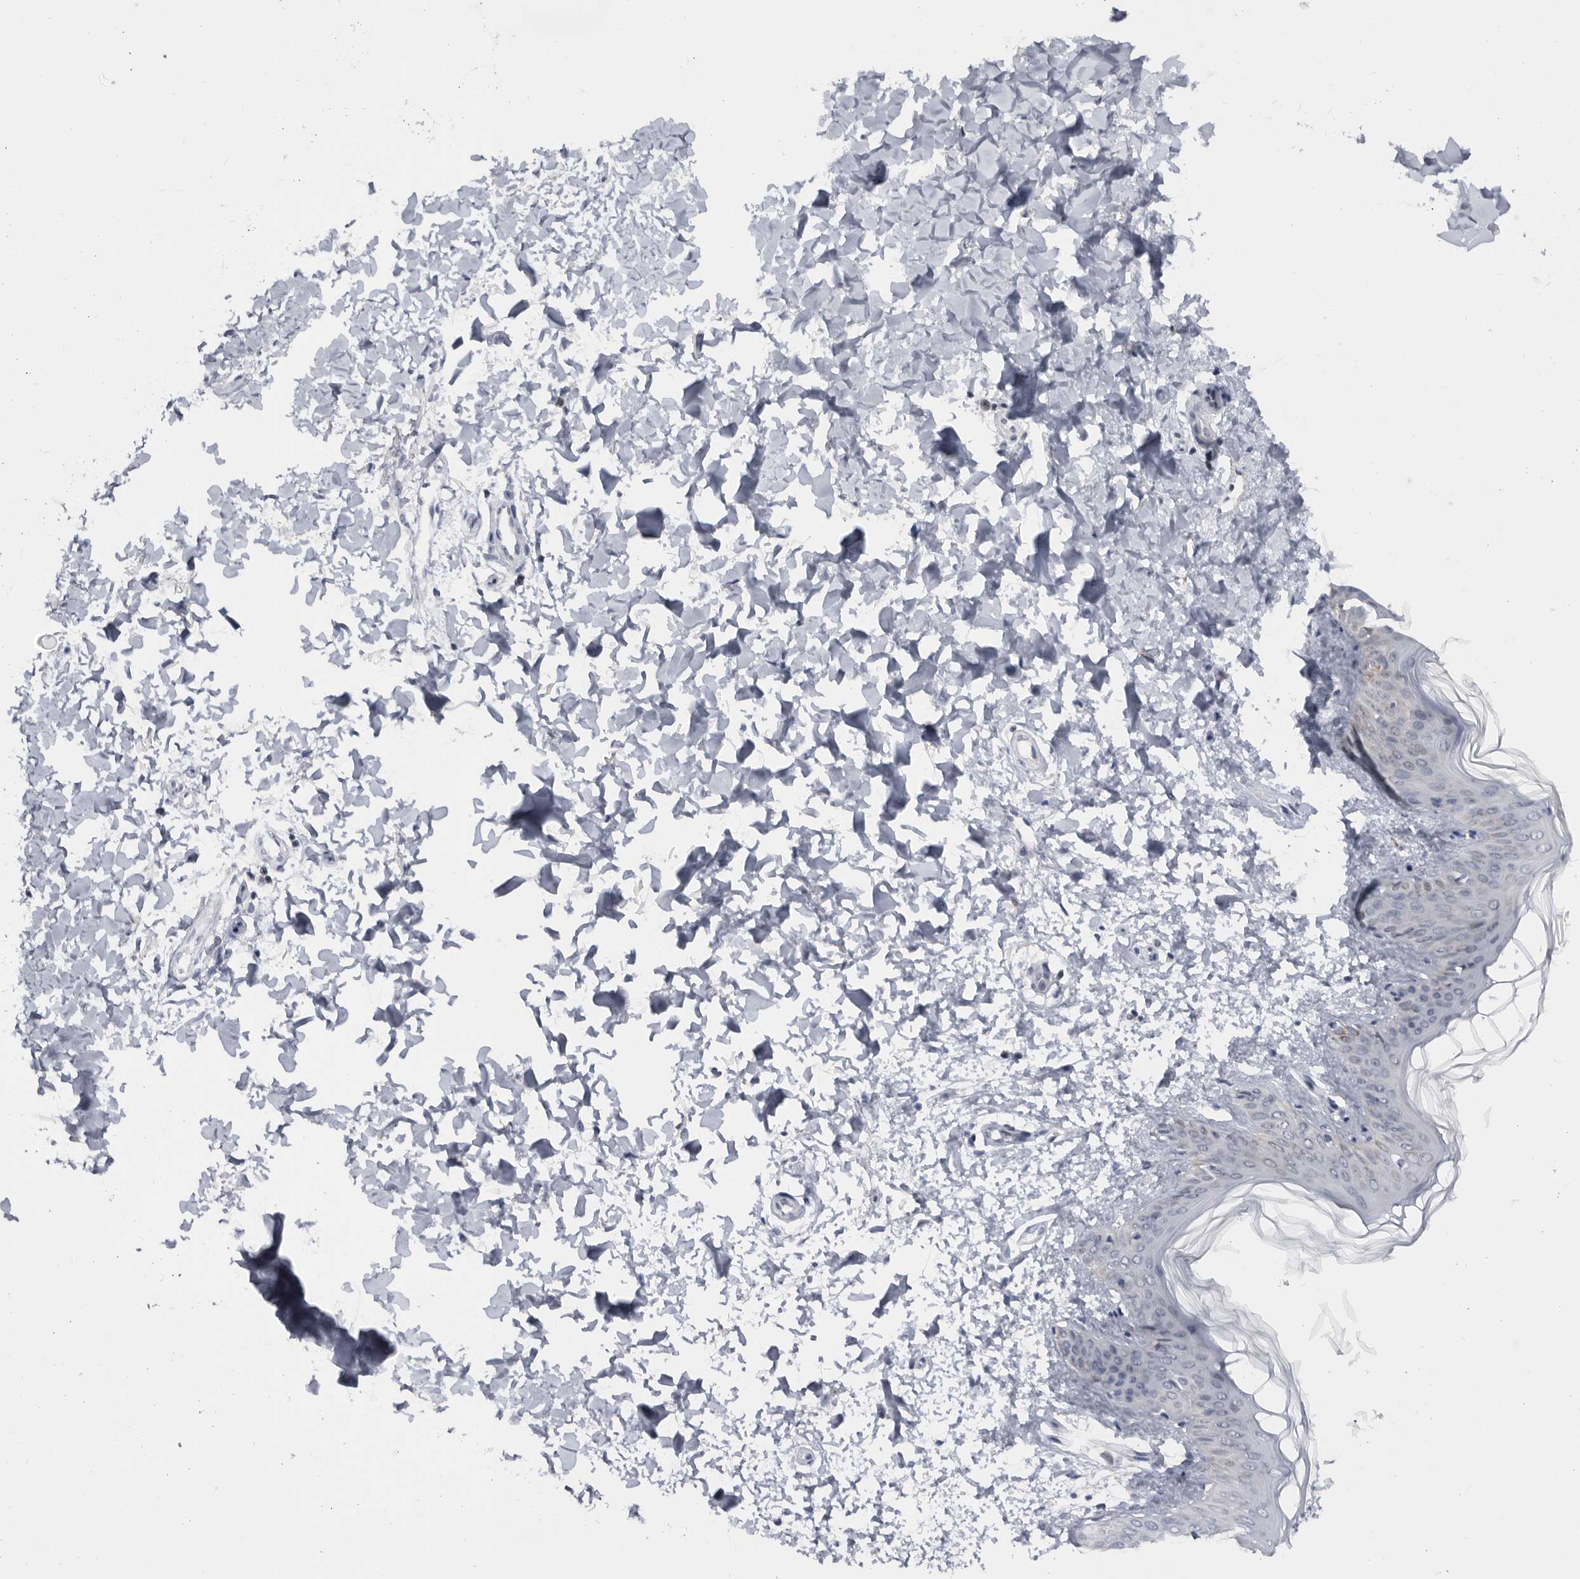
{"staining": {"intensity": "negative", "quantity": "none", "location": "none"}, "tissue": "skin", "cell_type": "Fibroblasts", "image_type": "normal", "snomed": [{"axis": "morphology", "description": "Normal tissue, NOS"}, {"axis": "topography", "description": "Skin"}], "caption": "Immunohistochemistry (IHC) micrograph of normal skin: human skin stained with DAB (3,3'-diaminobenzidine) displays no significant protein positivity in fibroblasts.", "gene": "SLC25A22", "patient": {"sex": "female", "age": 17}}